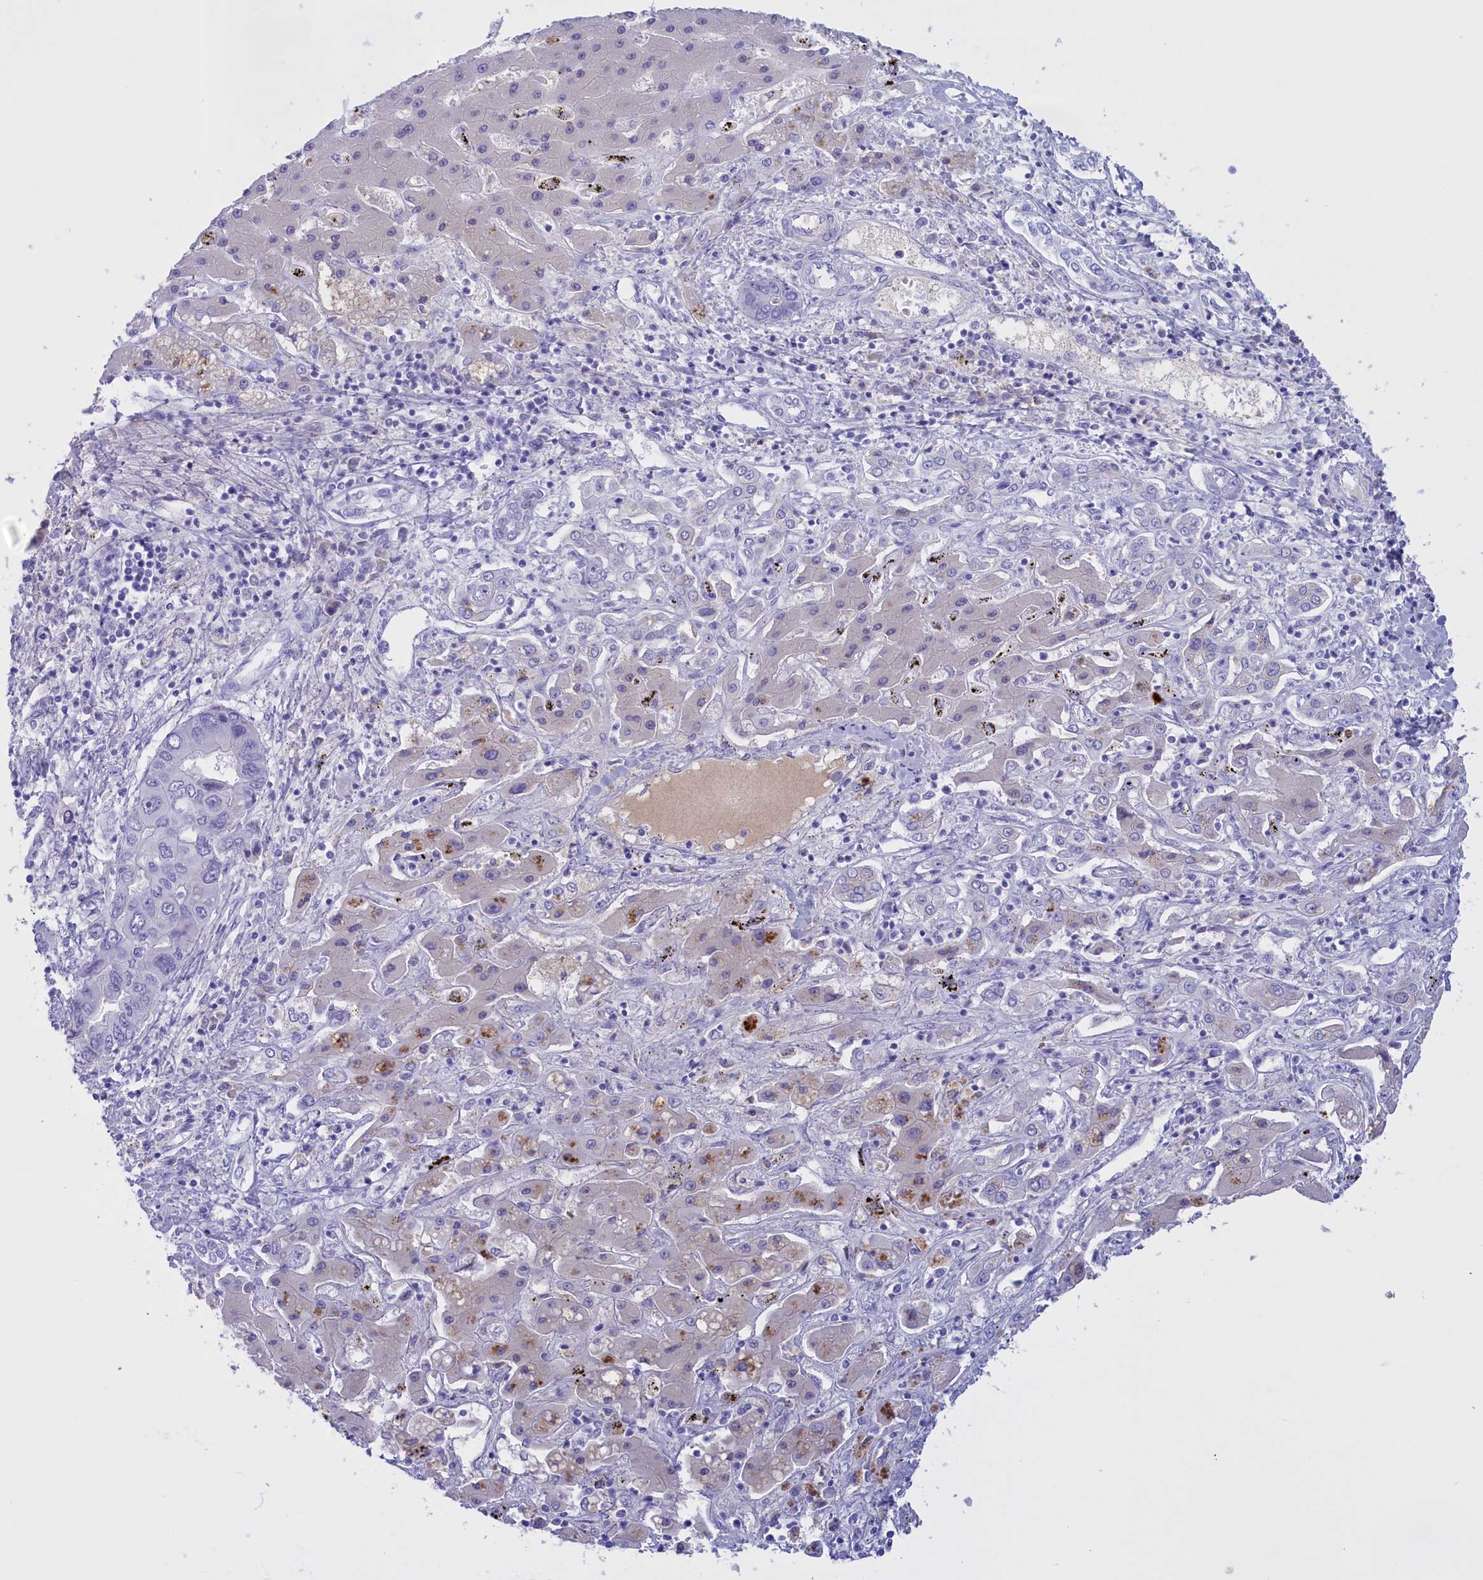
{"staining": {"intensity": "negative", "quantity": "none", "location": "none"}, "tissue": "liver cancer", "cell_type": "Tumor cells", "image_type": "cancer", "snomed": [{"axis": "morphology", "description": "Cholangiocarcinoma"}, {"axis": "topography", "description": "Liver"}], "caption": "Protein analysis of liver cholangiocarcinoma displays no significant staining in tumor cells. Brightfield microscopy of immunohistochemistry stained with DAB (brown) and hematoxylin (blue), captured at high magnification.", "gene": "PROK2", "patient": {"sex": "male", "age": 67}}